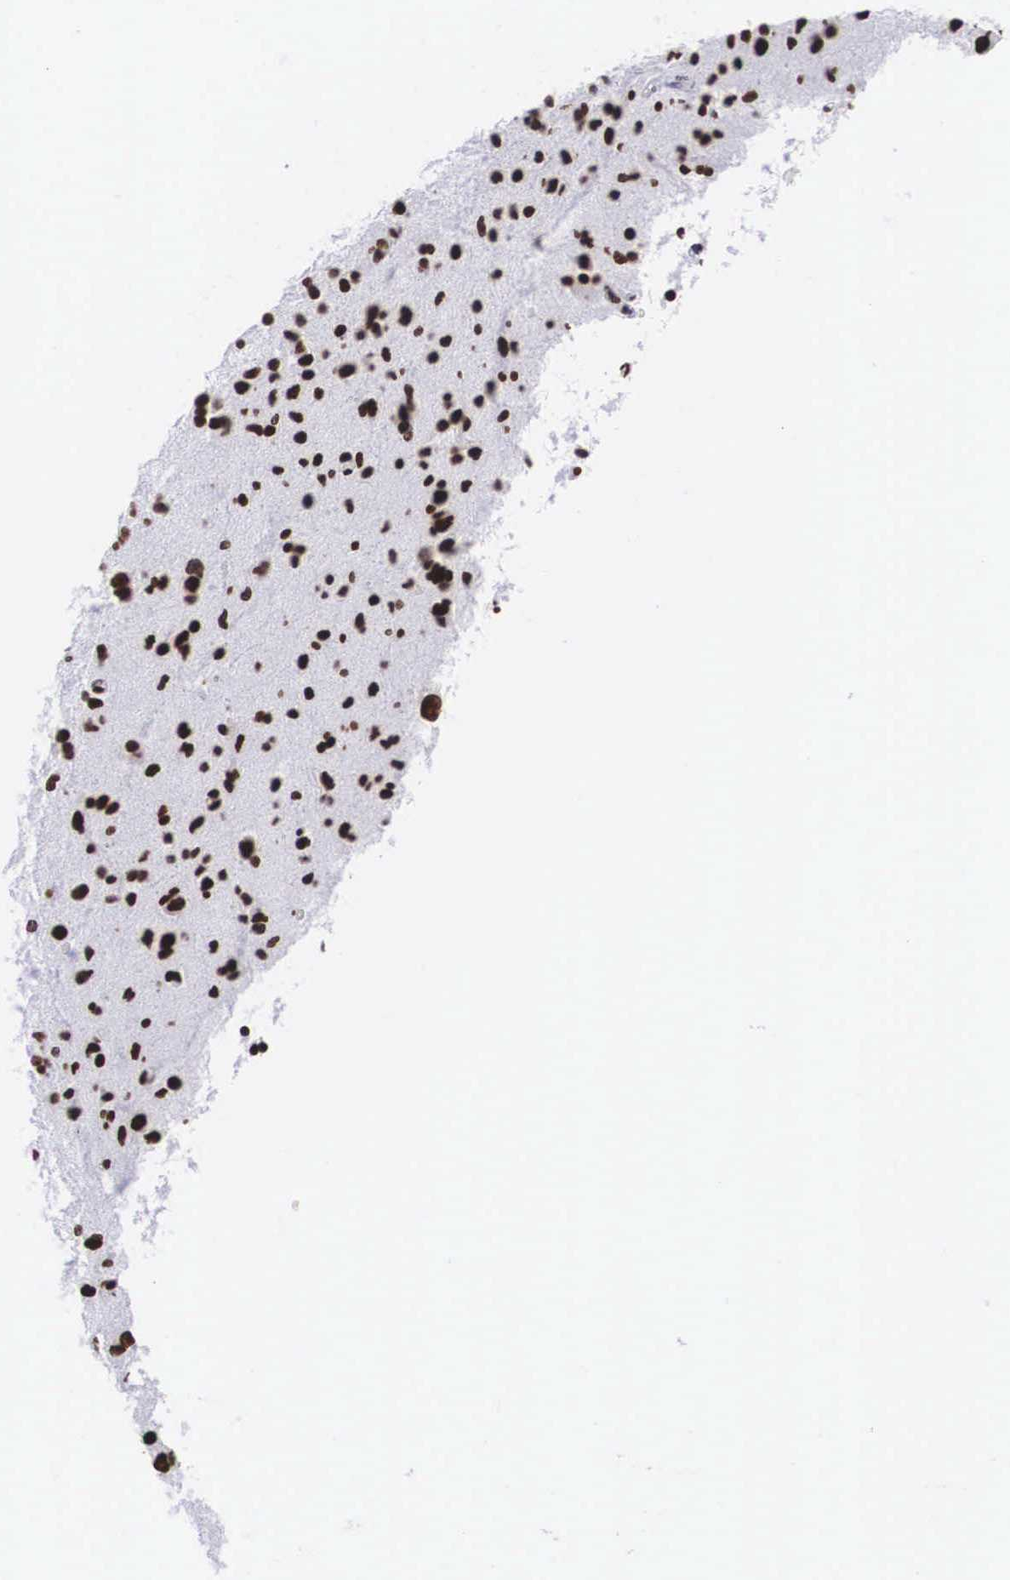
{"staining": {"intensity": "strong", "quantity": ">75%", "location": "nuclear"}, "tissue": "glioma", "cell_type": "Tumor cells", "image_type": "cancer", "snomed": [{"axis": "morphology", "description": "Glioma, malignant, Low grade"}, {"axis": "topography", "description": "Brain"}], "caption": "Low-grade glioma (malignant) stained for a protein (brown) exhibits strong nuclear positive staining in about >75% of tumor cells.", "gene": "MECP2", "patient": {"sex": "female", "age": 46}}